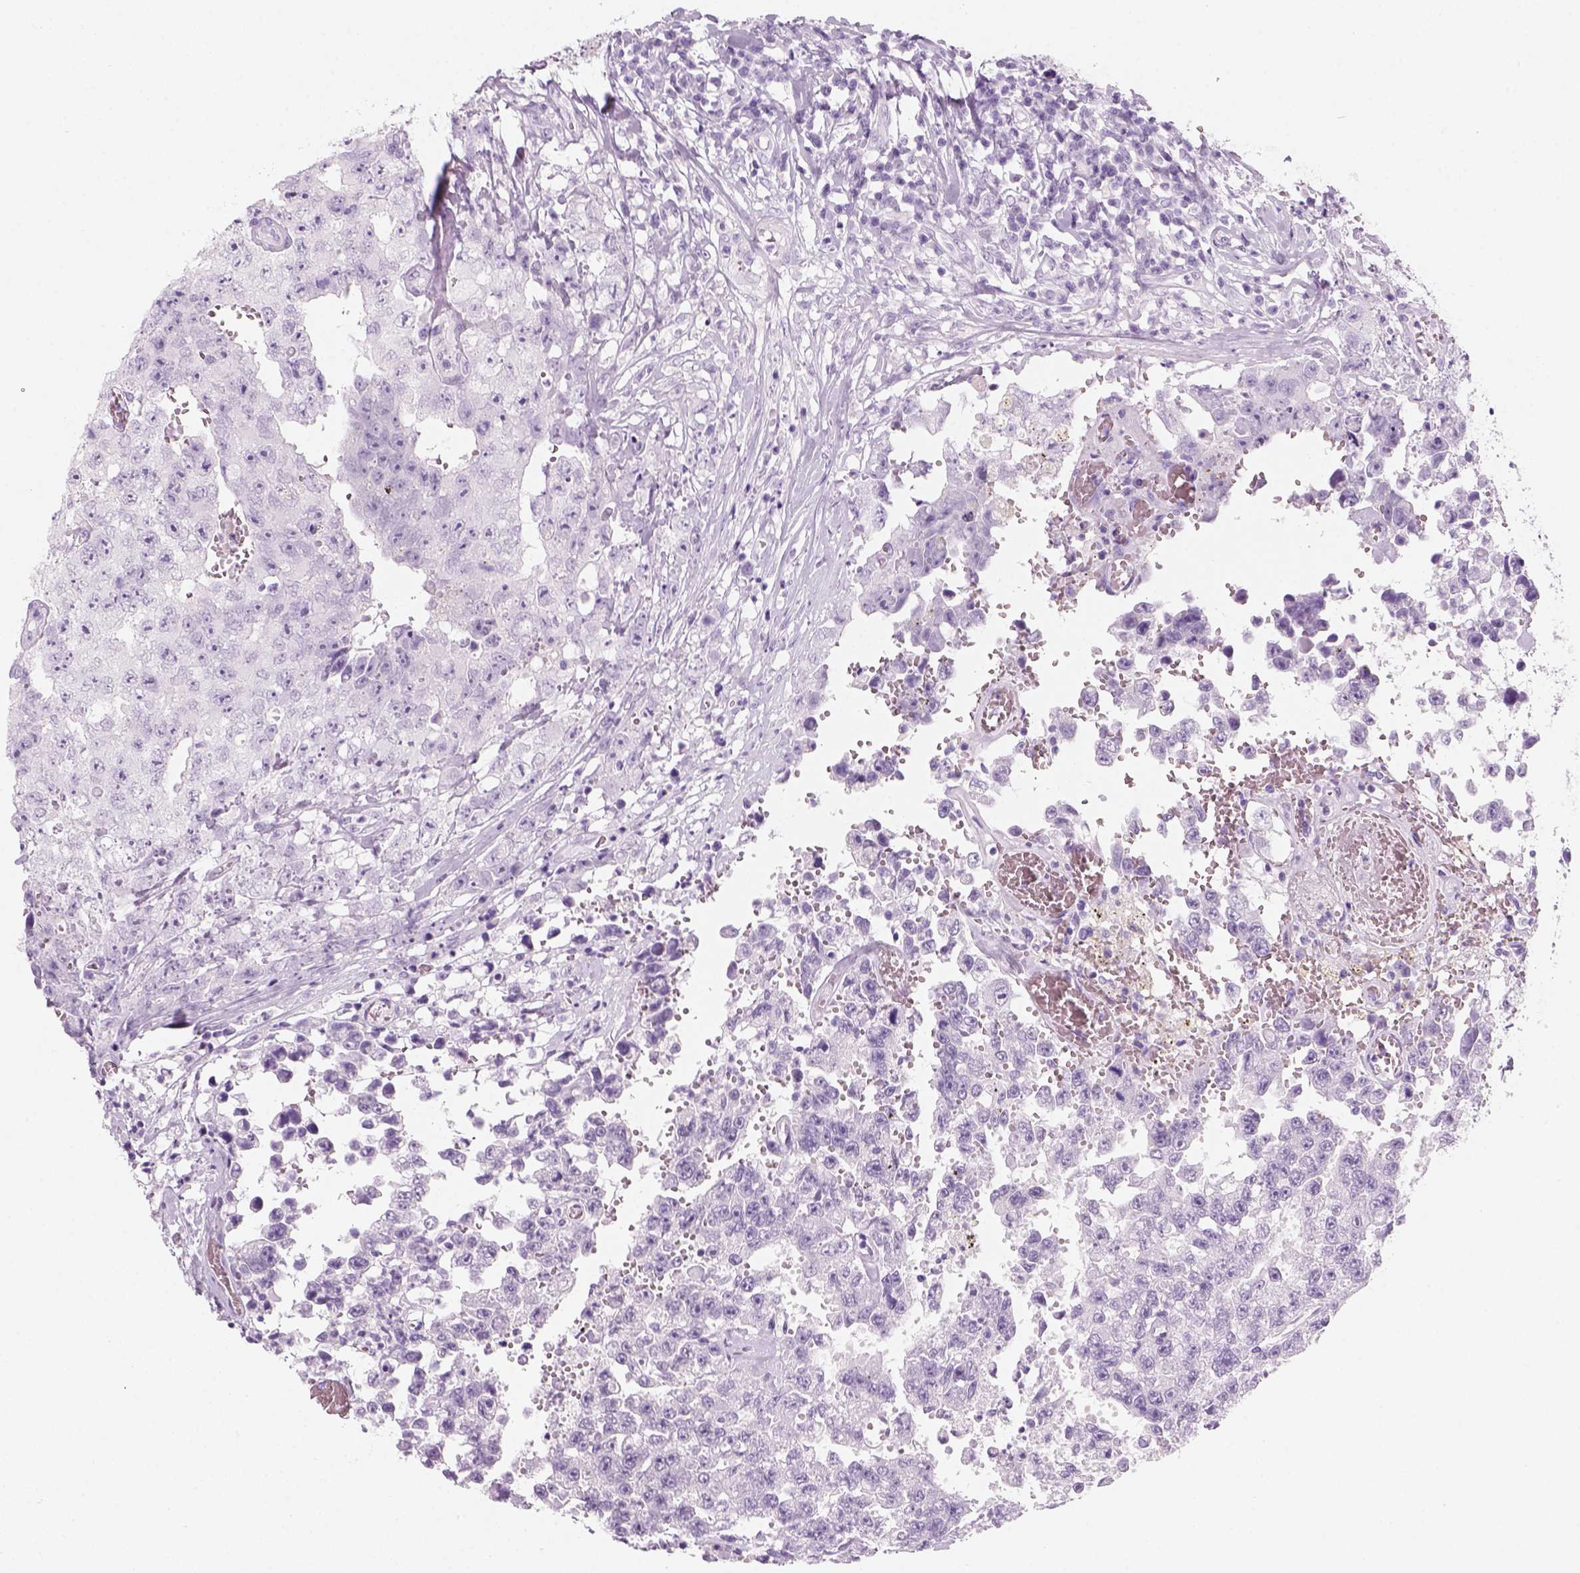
{"staining": {"intensity": "negative", "quantity": "none", "location": "none"}, "tissue": "testis cancer", "cell_type": "Tumor cells", "image_type": "cancer", "snomed": [{"axis": "morphology", "description": "Carcinoma, Embryonal, NOS"}, {"axis": "topography", "description": "Testis"}], "caption": "Tumor cells are negative for protein expression in human embryonal carcinoma (testis).", "gene": "KRTAP11-1", "patient": {"sex": "male", "age": 36}}